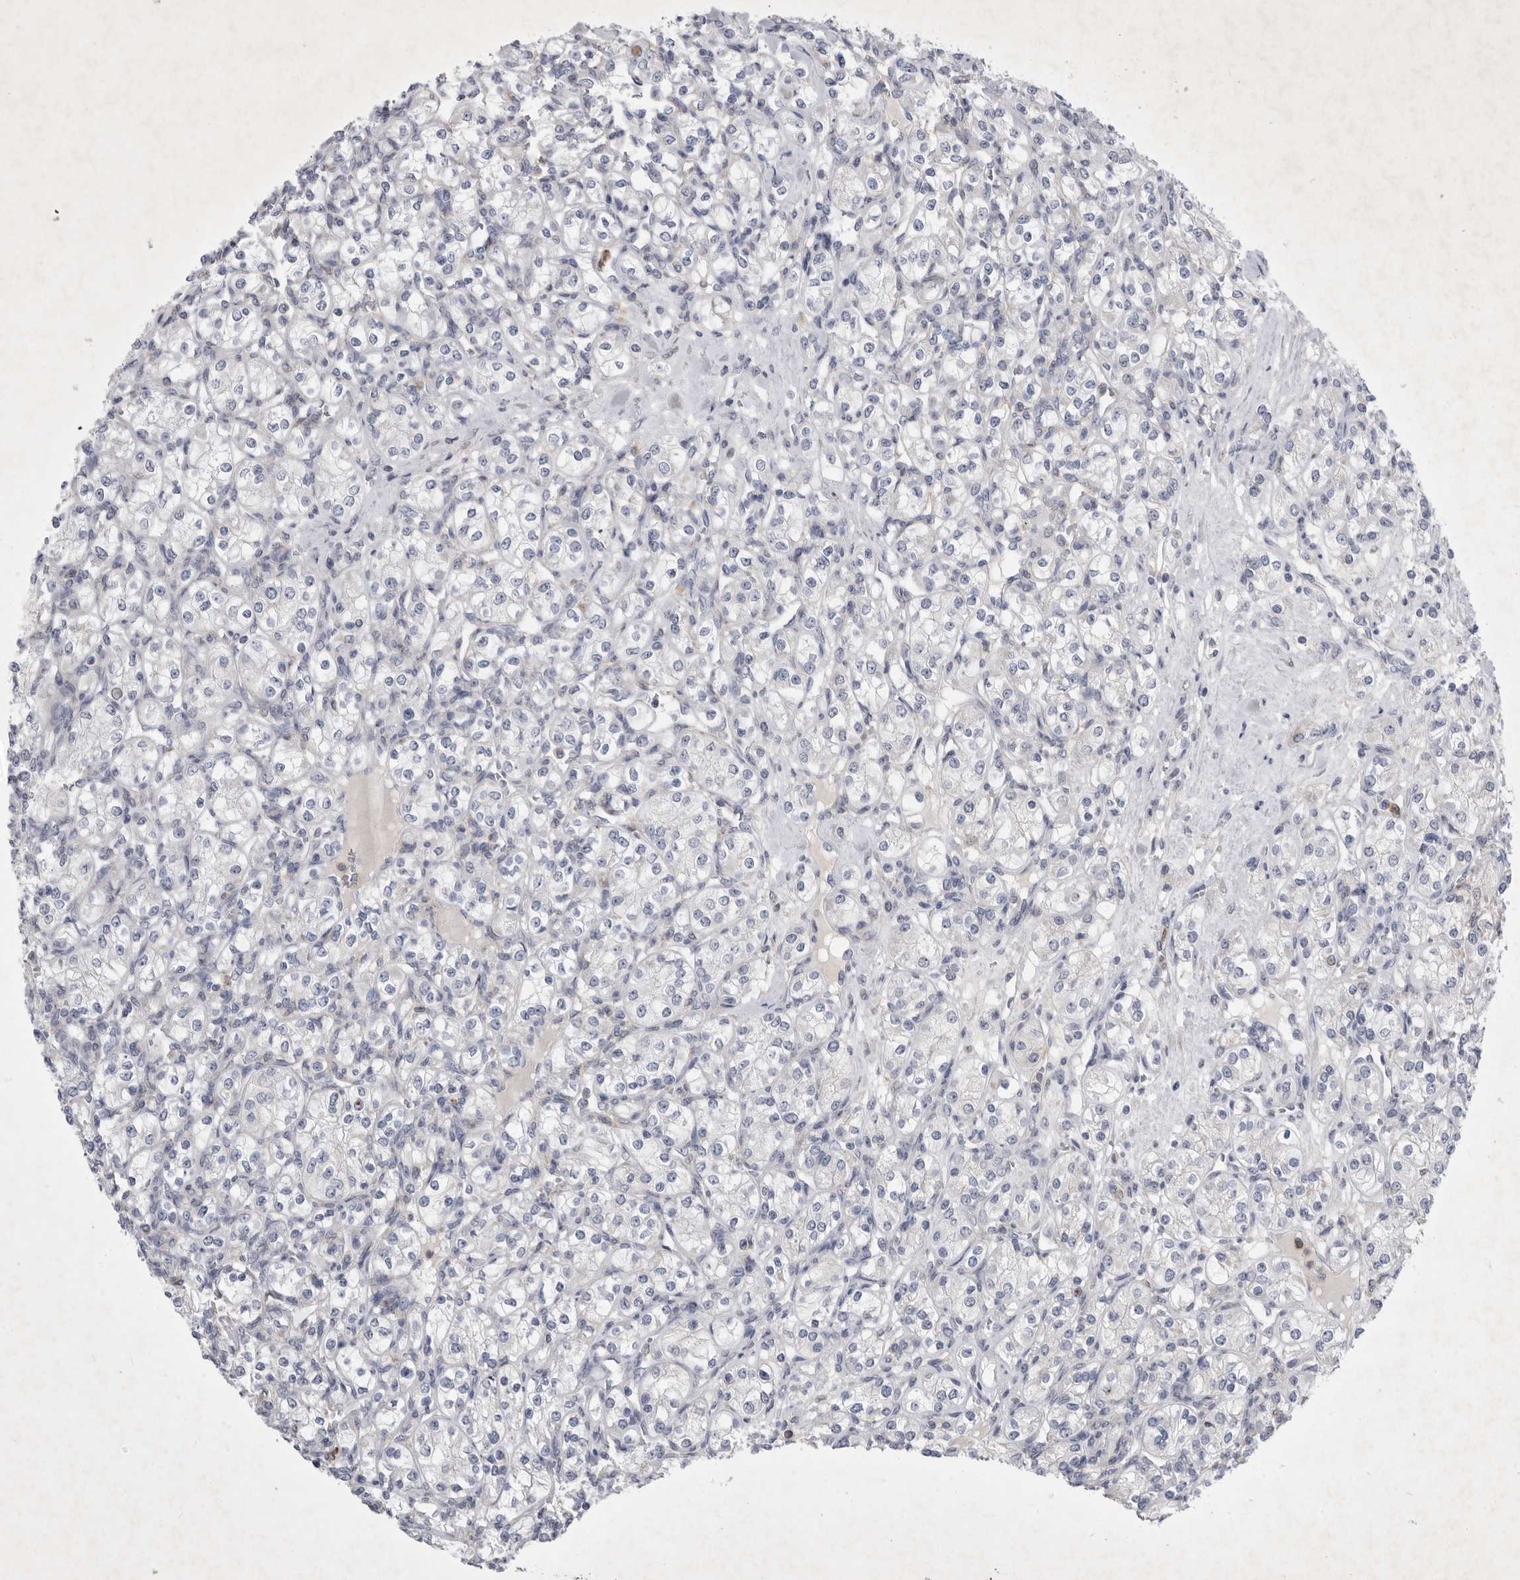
{"staining": {"intensity": "negative", "quantity": "none", "location": "none"}, "tissue": "renal cancer", "cell_type": "Tumor cells", "image_type": "cancer", "snomed": [{"axis": "morphology", "description": "Adenocarcinoma, NOS"}, {"axis": "topography", "description": "Kidney"}], "caption": "High power microscopy histopathology image of an IHC photomicrograph of adenocarcinoma (renal), revealing no significant staining in tumor cells. Brightfield microscopy of IHC stained with DAB (brown) and hematoxylin (blue), captured at high magnification.", "gene": "SIGLEC10", "patient": {"sex": "male", "age": 77}}